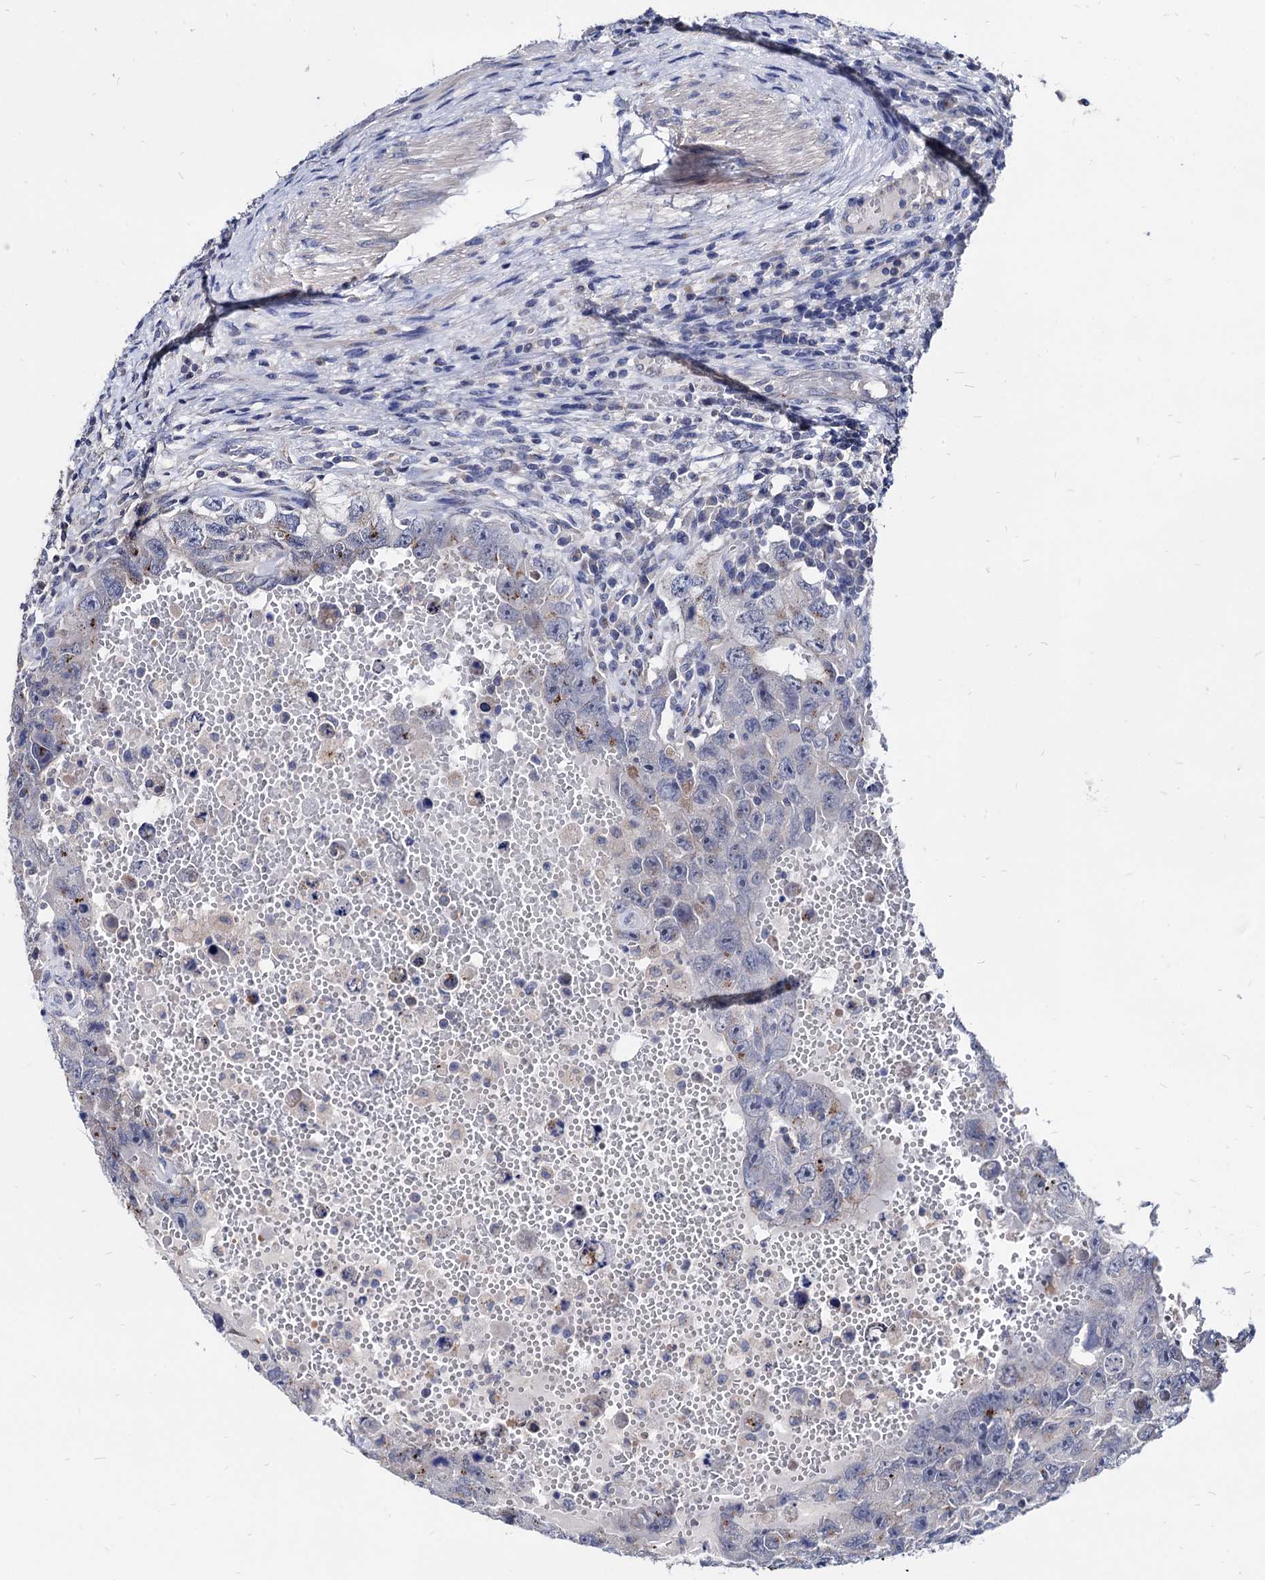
{"staining": {"intensity": "moderate", "quantity": "<25%", "location": "cytoplasmic/membranous"}, "tissue": "testis cancer", "cell_type": "Tumor cells", "image_type": "cancer", "snomed": [{"axis": "morphology", "description": "Carcinoma, Embryonal, NOS"}, {"axis": "topography", "description": "Testis"}], "caption": "Protein expression analysis of human testis cancer (embryonal carcinoma) reveals moderate cytoplasmic/membranous expression in about <25% of tumor cells.", "gene": "ESD", "patient": {"sex": "male", "age": 26}}